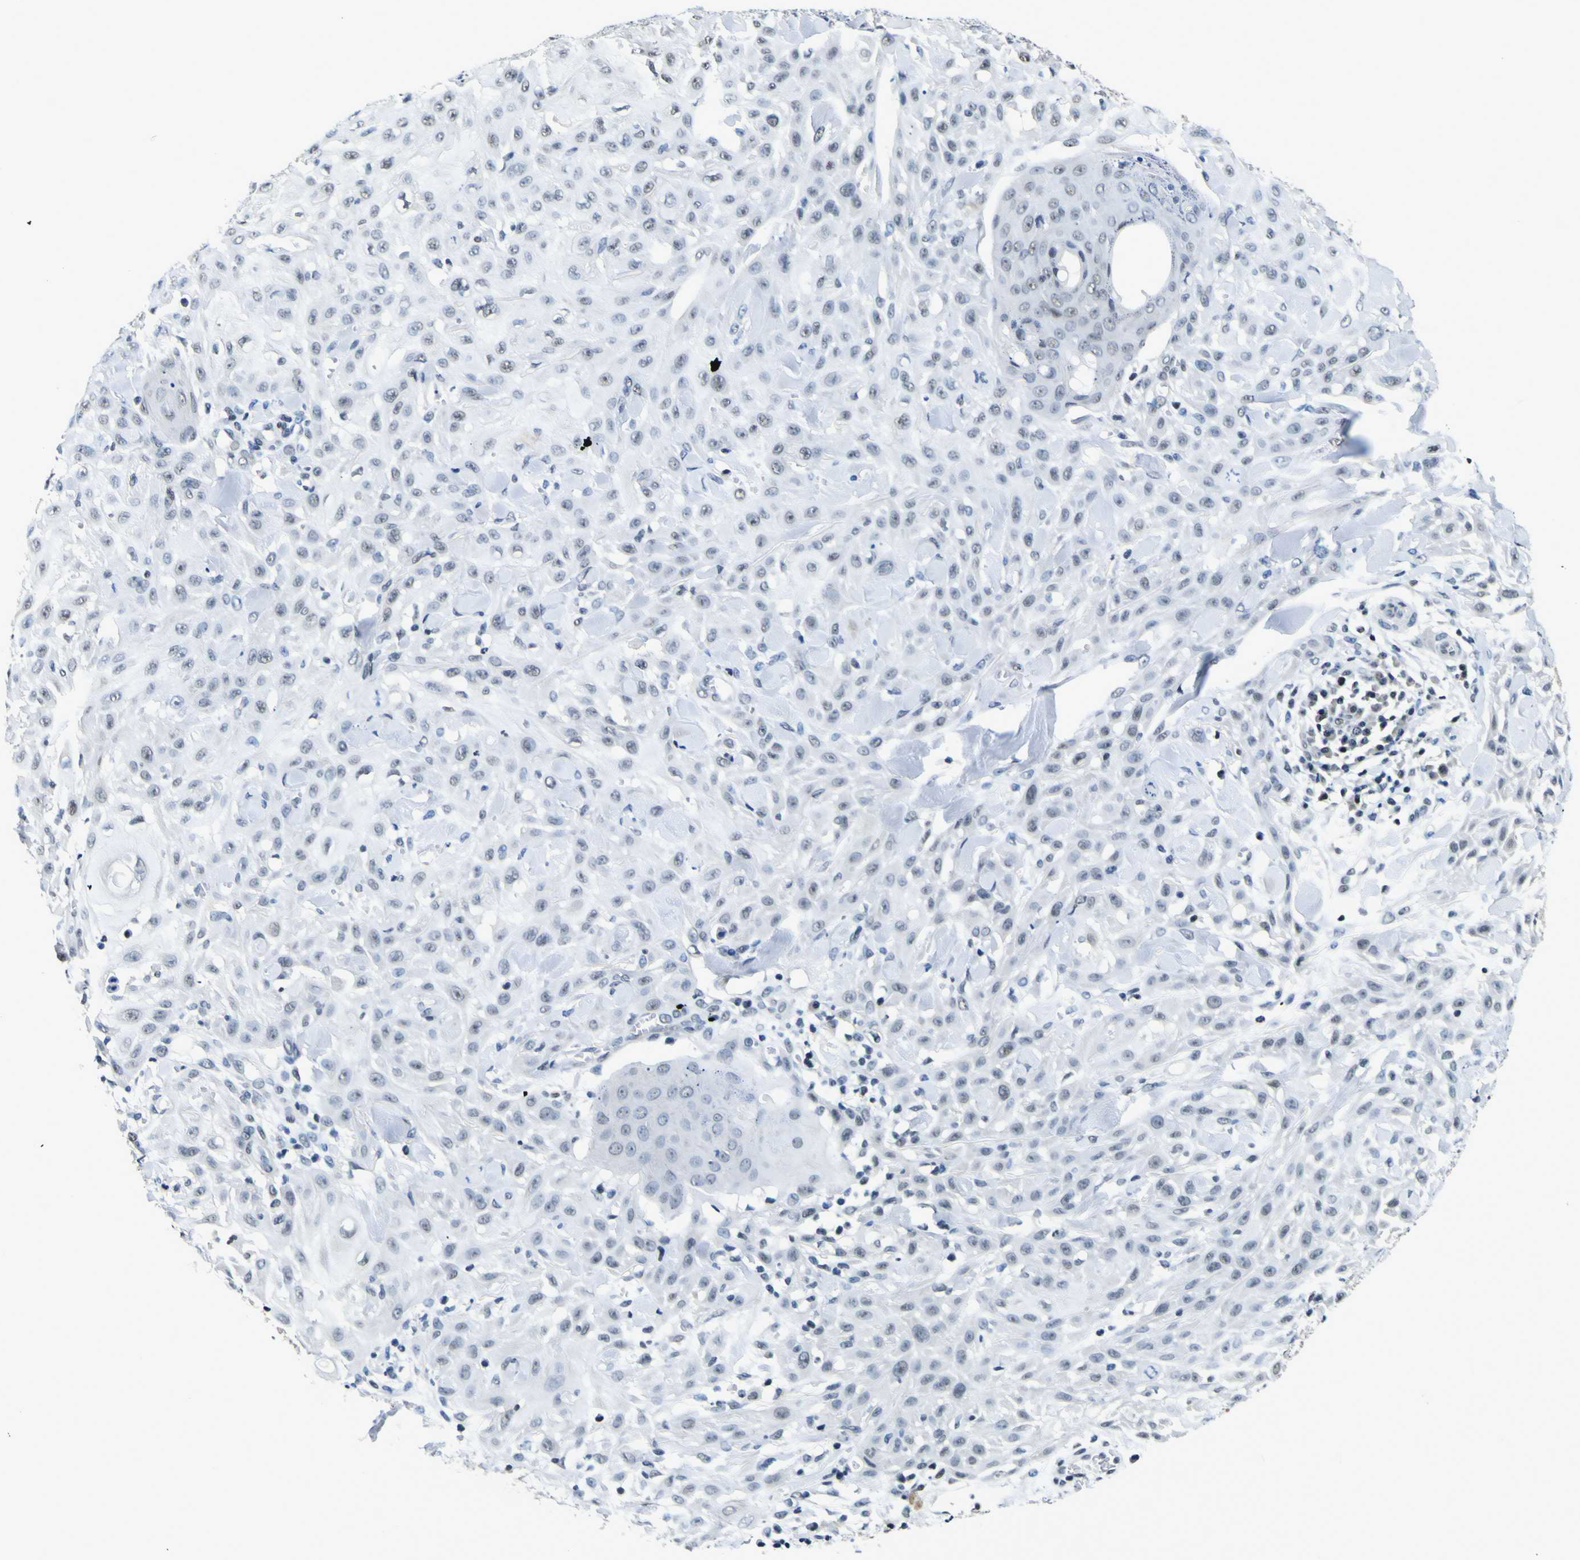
{"staining": {"intensity": "weak", "quantity": "25%-75%", "location": "nuclear"}, "tissue": "skin cancer", "cell_type": "Tumor cells", "image_type": "cancer", "snomed": [{"axis": "morphology", "description": "Squamous cell carcinoma, NOS"}, {"axis": "topography", "description": "Skin"}], "caption": "Human skin cancer stained for a protein (brown) reveals weak nuclear positive expression in approximately 25%-75% of tumor cells.", "gene": "SP1", "patient": {"sex": "male", "age": 24}}